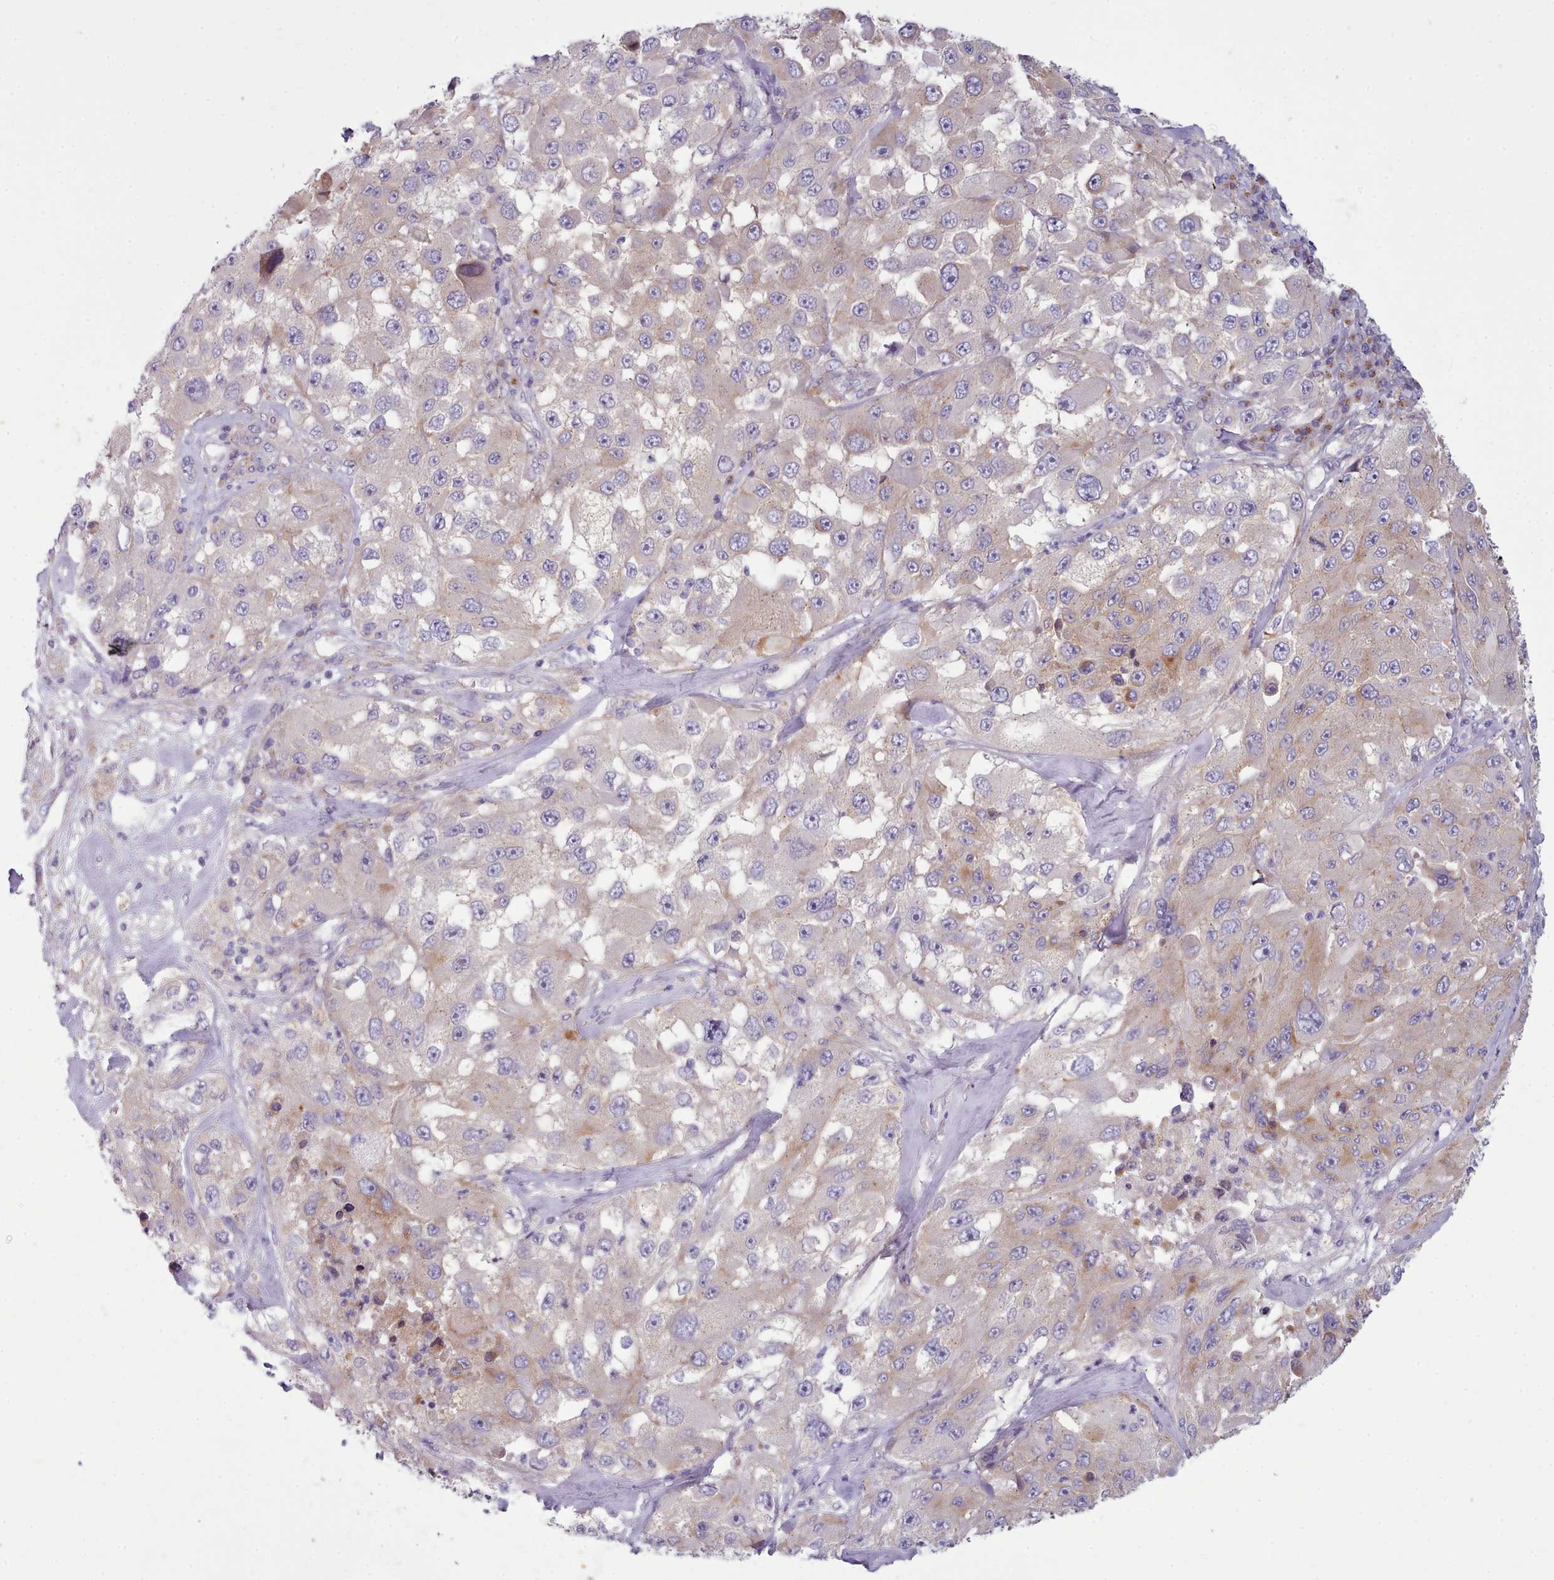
{"staining": {"intensity": "moderate", "quantity": "25%-75%", "location": "cytoplasmic/membranous"}, "tissue": "melanoma", "cell_type": "Tumor cells", "image_type": "cancer", "snomed": [{"axis": "morphology", "description": "Malignant melanoma, Metastatic site"}, {"axis": "topography", "description": "Lymph node"}], "caption": "Human melanoma stained with a brown dye displays moderate cytoplasmic/membranous positive expression in about 25%-75% of tumor cells.", "gene": "MYRFL", "patient": {"sex": "male", "age": 62}}